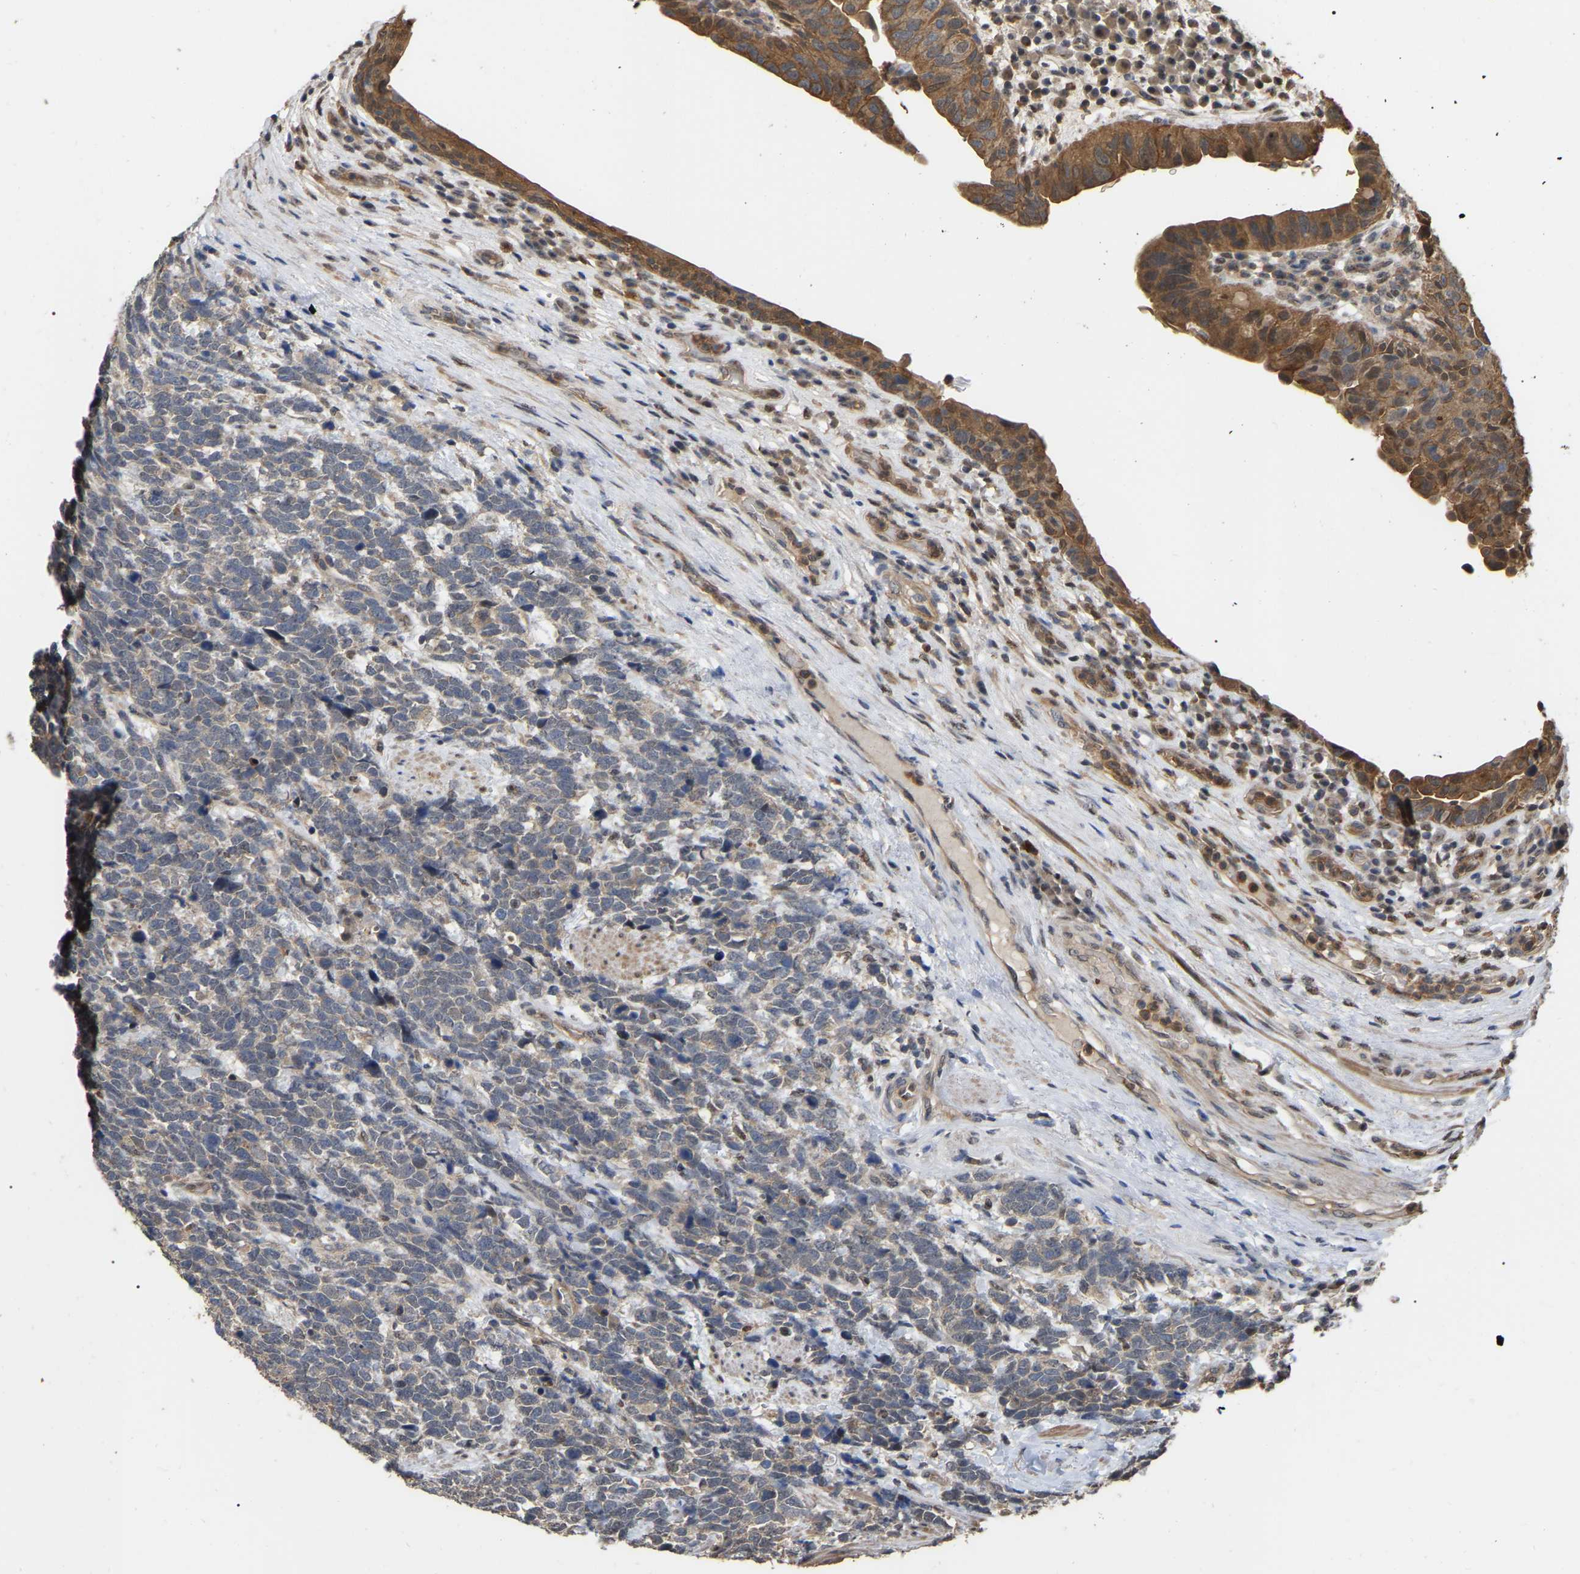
{"staining": {"intensity": "moderate", "quantity": ">75%", "location": "cytoplasmic/membranous"}, "tissue": "urothelial cancer", "cell_type": "Tumor cells", "image_type": "cancer", "snomed": [{"axis": "morphology", "description": "Urothelial carcinoma, High grade"}, {"axis": "topography", "description": "Urinary bladder"}], "caption": "Human urothelial cancer stained for a protein (brown) shows moderate cytoplasmic/membranous positive staining in approximately >75% of tumor cells.", "gene": "FAM219A", "patient": {"sex": "female", "age": 82}}